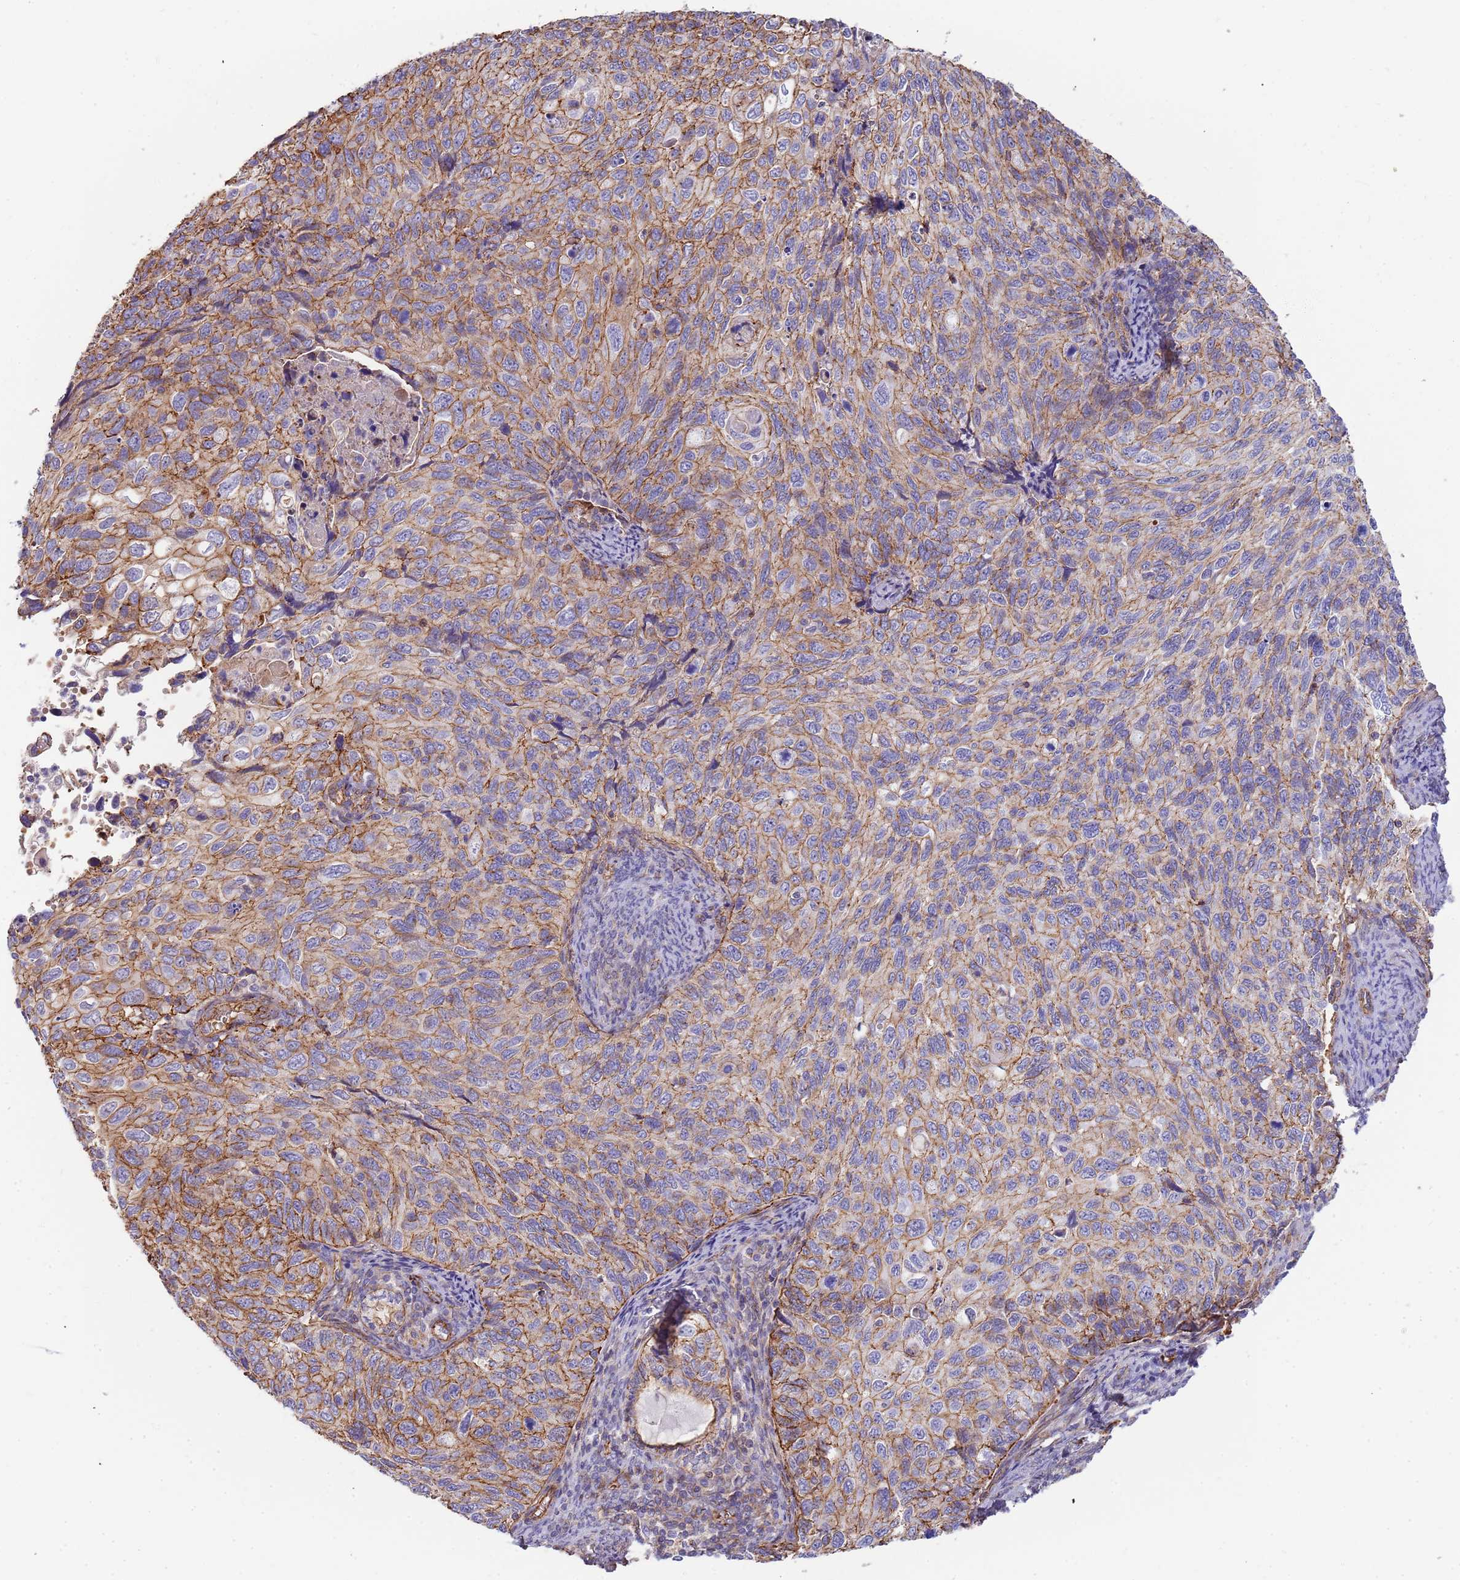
{"staining": {"intensity": "moderate", "quantity": "<25%", "location": "cytoplasmic/membranous"}, "tissue": "cervical cancer", "cell_type": "Tumor cells", "image_type": "cancer", "snomed": [{"axis": "morphology", "description": "Squamous cell carcinoma, NOS"}, {"axis": "topography", "description": "Cervix"}], "caption": "Cervical squamous cell carcinoma tissue demonstrates moderate cytoplasmic/membranous expression in about <25% of tumor cells, visualized by immunohistochemistry.", "gene": "GFRAL", "patient": {"sex": "female", "age": 70}}